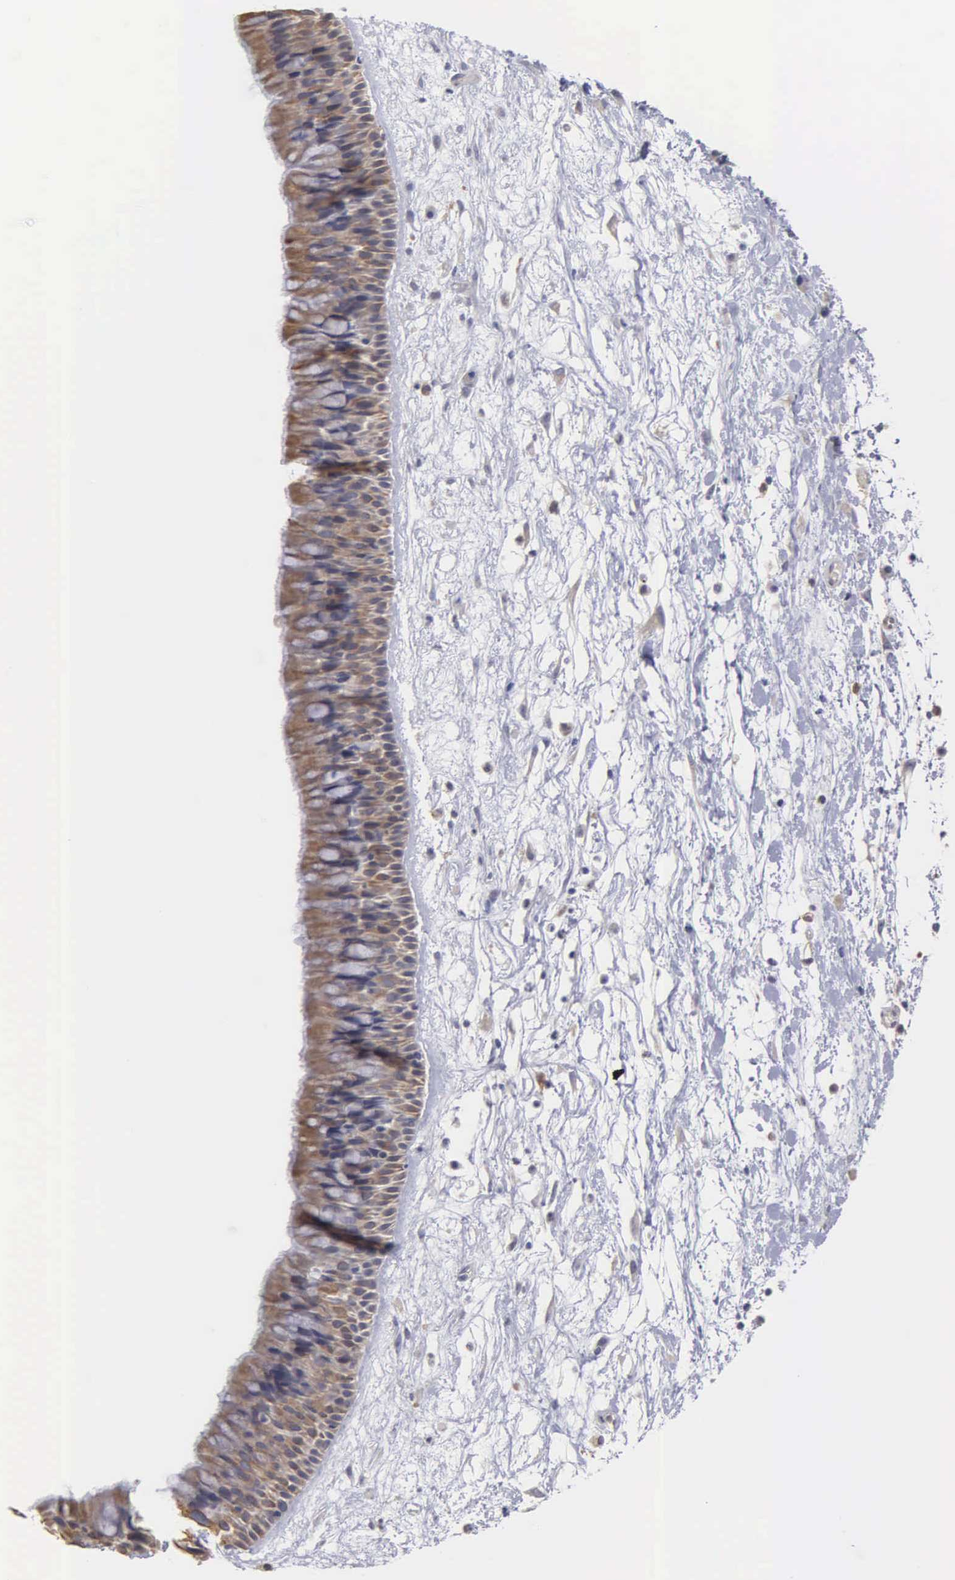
{"staining": {"intensity": "moderate", "quantity": "25%-75%", "location": "cytoplasmic/membranous"}, "tissue": "nasopharynx", "cell_type": "Respiratory epithelial cells", "image_type": "normal", "snomed": [{"axis": "morphology", "description": "Normal tissue, NOS"}, {"axis": "topography", "description": "Nasopharynx"}], "caption": "Nasopharynx stained with immunohistochemistry demonstrates moderate cytoplasmic/membranous staining in about 25%-75% of respiratory epithelial cells.", "gene": "LIN52", "patient": {"sex": "male", "age": 13}}